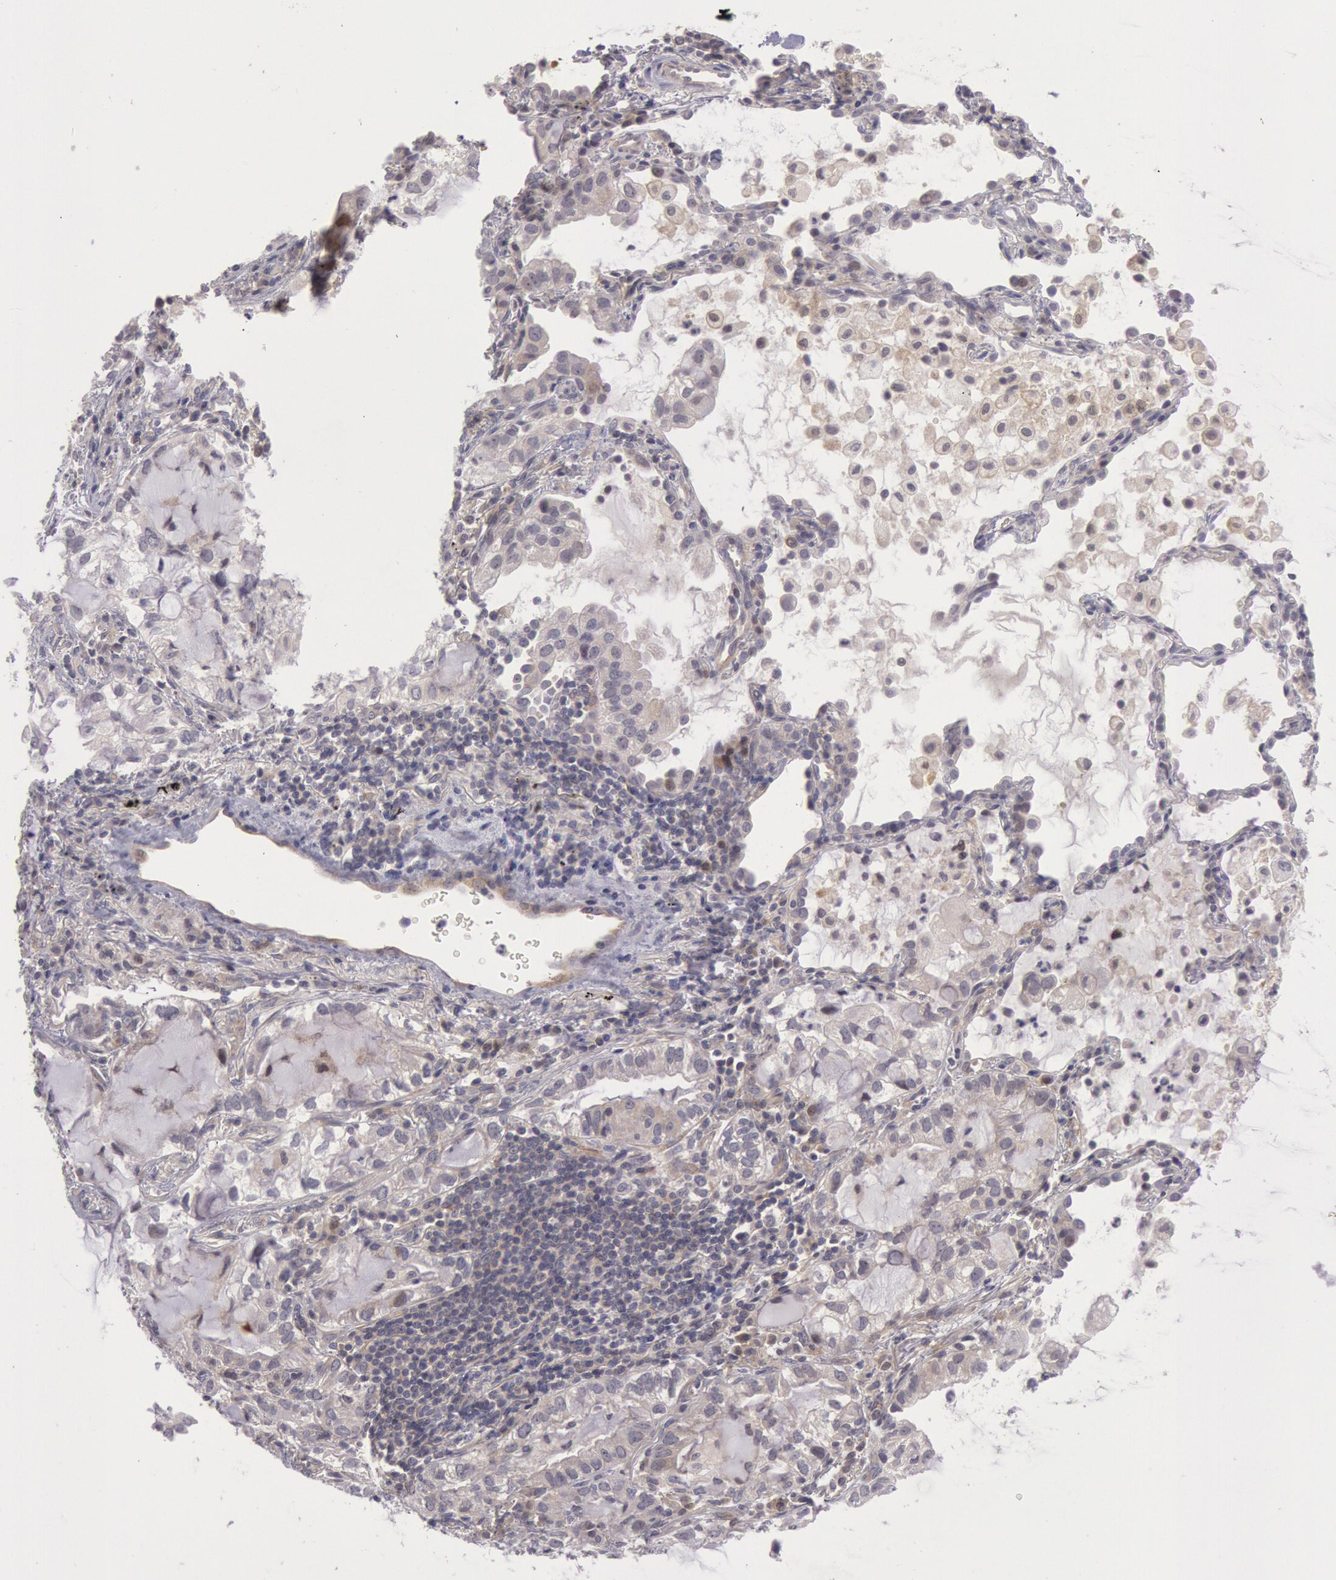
{"staining": {"intensity": "weak", "quantity": ">75%", "location": "cytoplasmic/membranous"}, "tissue": "lung cancer", "cell_type": "Tumor cells", "image_type": "cancer", "snomed": [{"axis": "morphology", "description": "Adenocarcinoma, NOS"}, {"axis": "topography", "description": "Lung"}], "caption": "High-magnification brightfield microscopy of adenocarcinoma (lung) stained with DAB (brown) and counterstained with hematoxylin (blue). tumor cells exhibit weak cytoplasmic/membranous positivity is identified in about>75% of cells.", "gene": "TRIB2", "patient": {"sex": "female", "age": 50}}